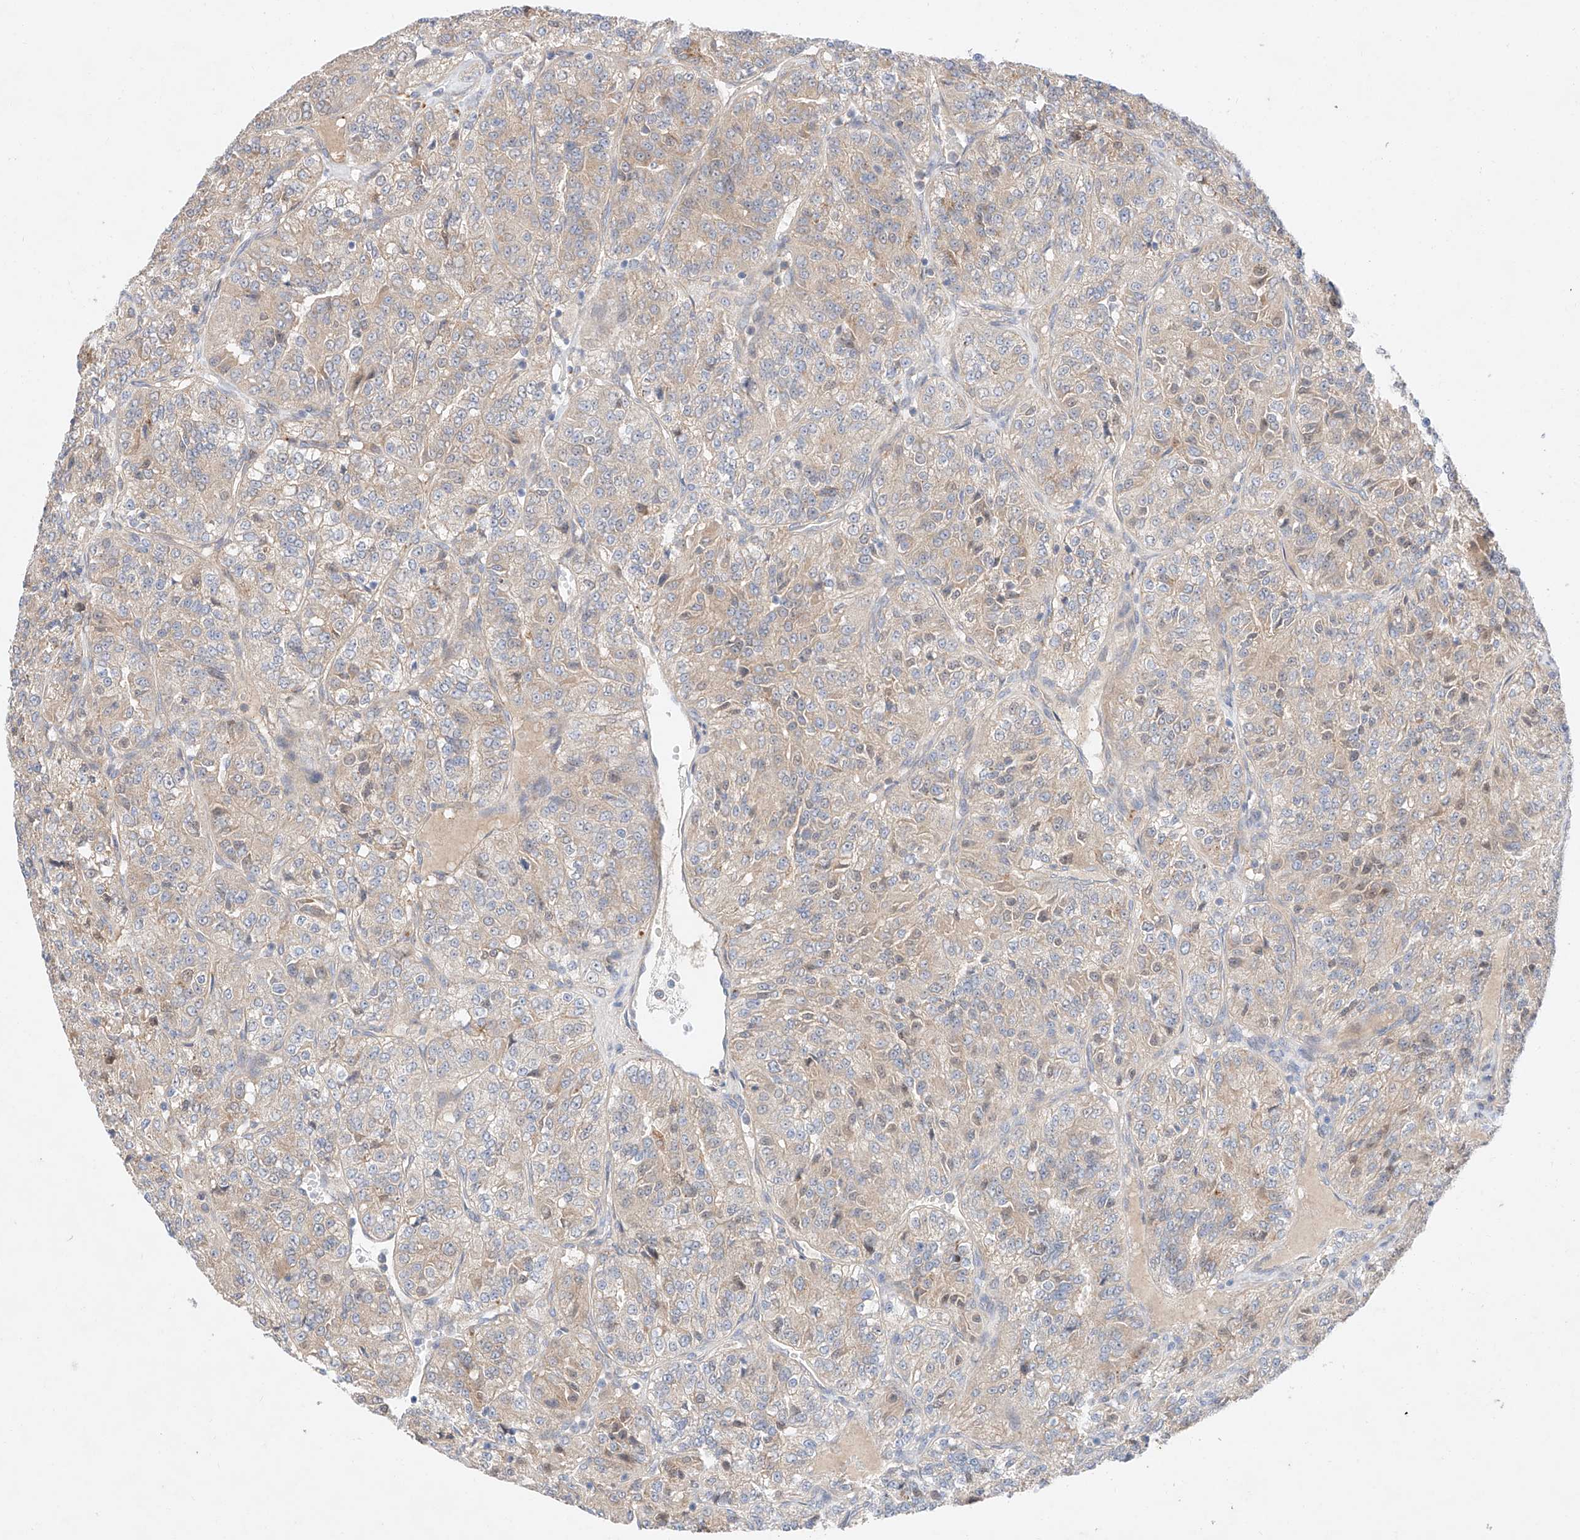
{"staining": {"intensity": "weak", "quantity": "25%-75%", "location": "cytoplasmic/membranous"}, "tissue": "renal cancer", "cell_type": "Tumor cells", "image_type": "cancer", "snomed": [{"axis": "morphology", "description": "Adenocarcinoma, NOS"}, {"axis": "topography", "description": "Kidney"}], "caption": "DAB (3,3'-diaminobenzidine) immunohistochemical staining of human renal cancer displays weak cytoplasmic/membranous protein expression in about 25%-75% of tumor cells.", "gene": "GCNT1", "patient": {"sex": "female", "age": 63}}